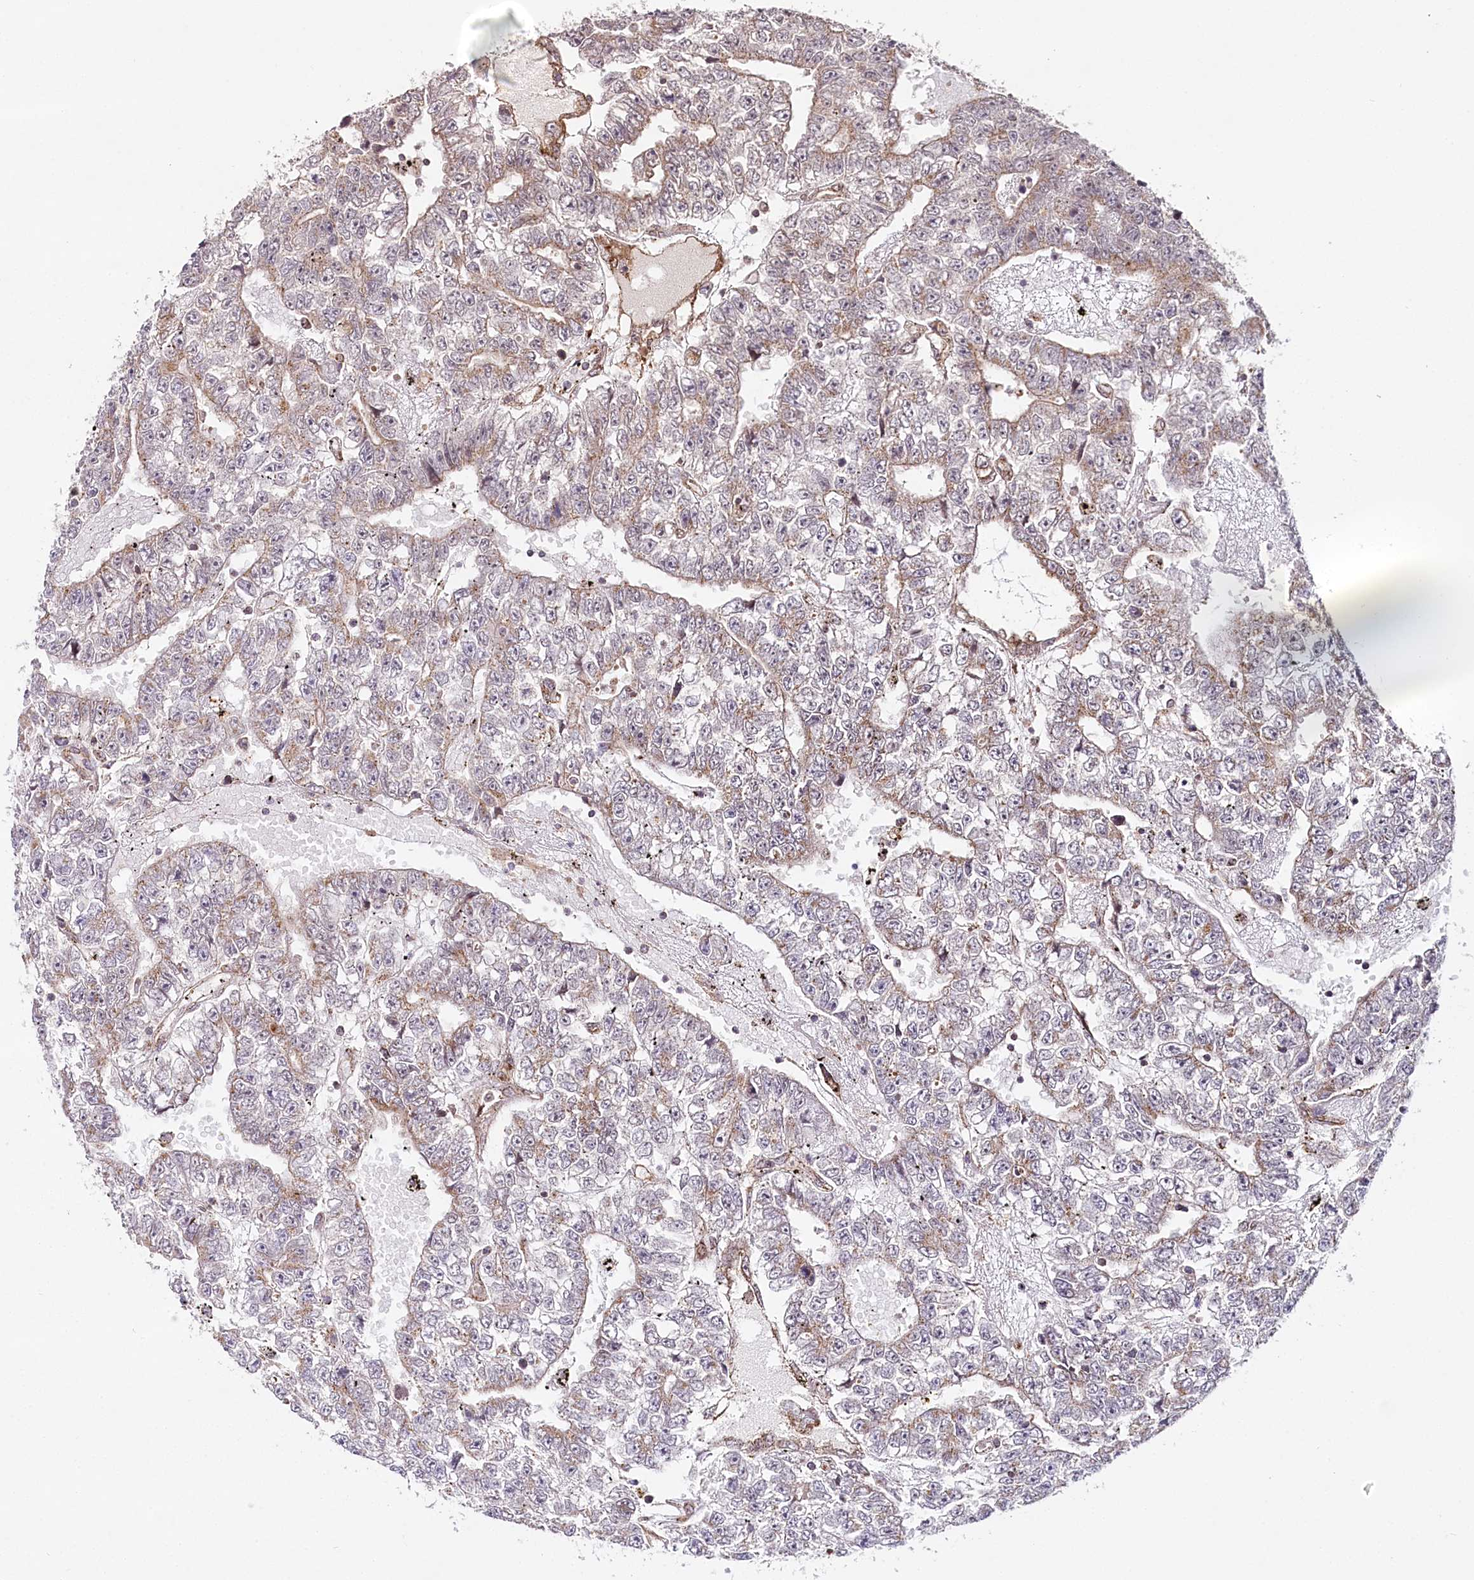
{"staining": {"intensity": "weak", "quantity": "25%-75%", "location": "cytoplasmic/membranous"}, "tissue": "testis cancer", "cell_type": "Tumor cells", "image_type": "cancer", "snomed": [{"axis": "morphology", "description": "Carcinoma, Embryonal, NOS"}, {"axis": "topography", "description": "Testis"}], "caption": "A low amount of weak cytoplasmic/membranous staining is identified in about 25%-75% of tumor cells in embryonal carcinoma (testis) tissue.", "gene": "COPG1", "patient": {"sex": "male", "age": 25}}